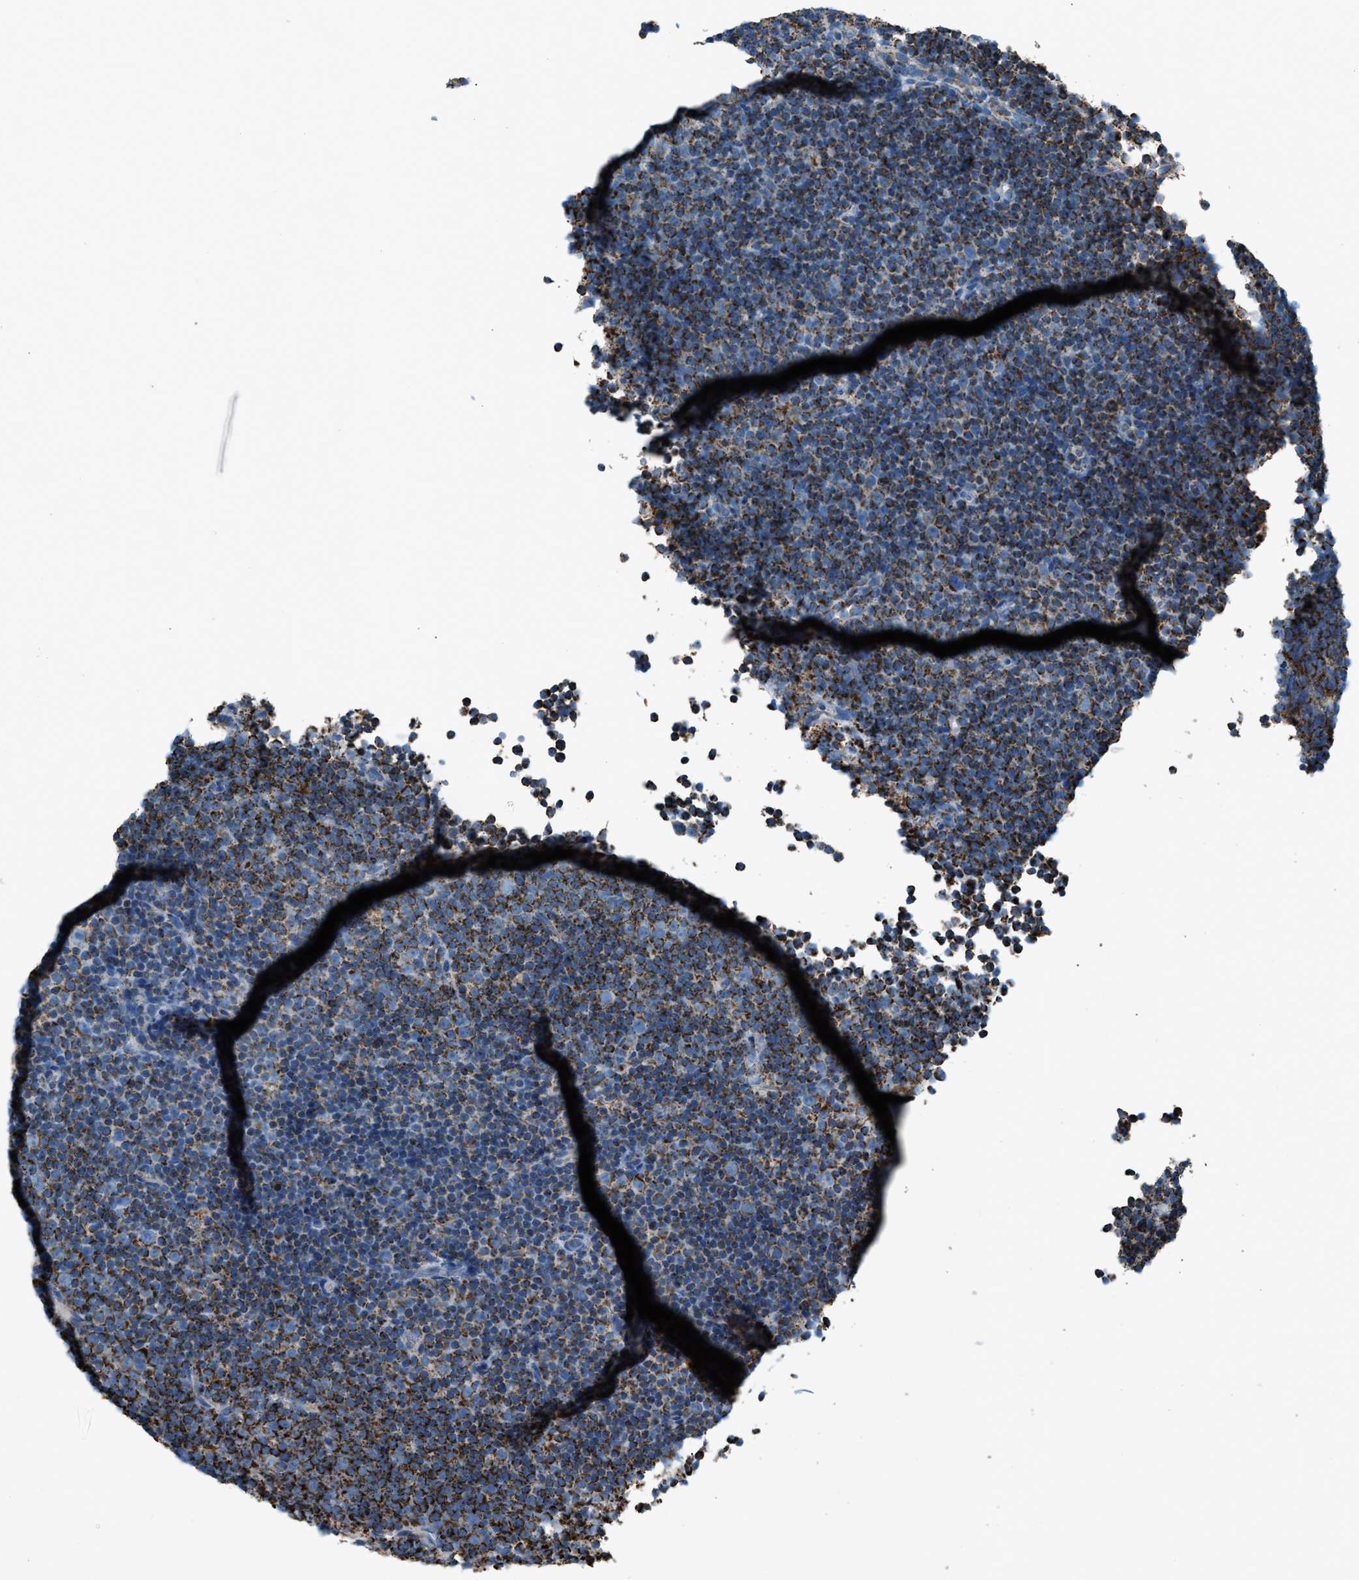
{"staining": {"intensity": "moderate", "quantity": ">75%", "location": "cytoplasmic/membranous"}, "tissue": "lymphoma", "cell_type": "Tumor cells", "image_type": "cancer", "snomed": [{"axis": "morphology", "description": "Malignant lymphoma, non-Hodgkin's type, Low grade"}, {"axis": "topography", "description": "Lymph node"}], "caption": "Immunohistochemical staining of human lymphoma shows medium levels of moderate cytoplasmic/membranous expression in approximately >75% of tumor cells.", "gene": "MDH2", "patient": {"sex": "female", "age": 67}}